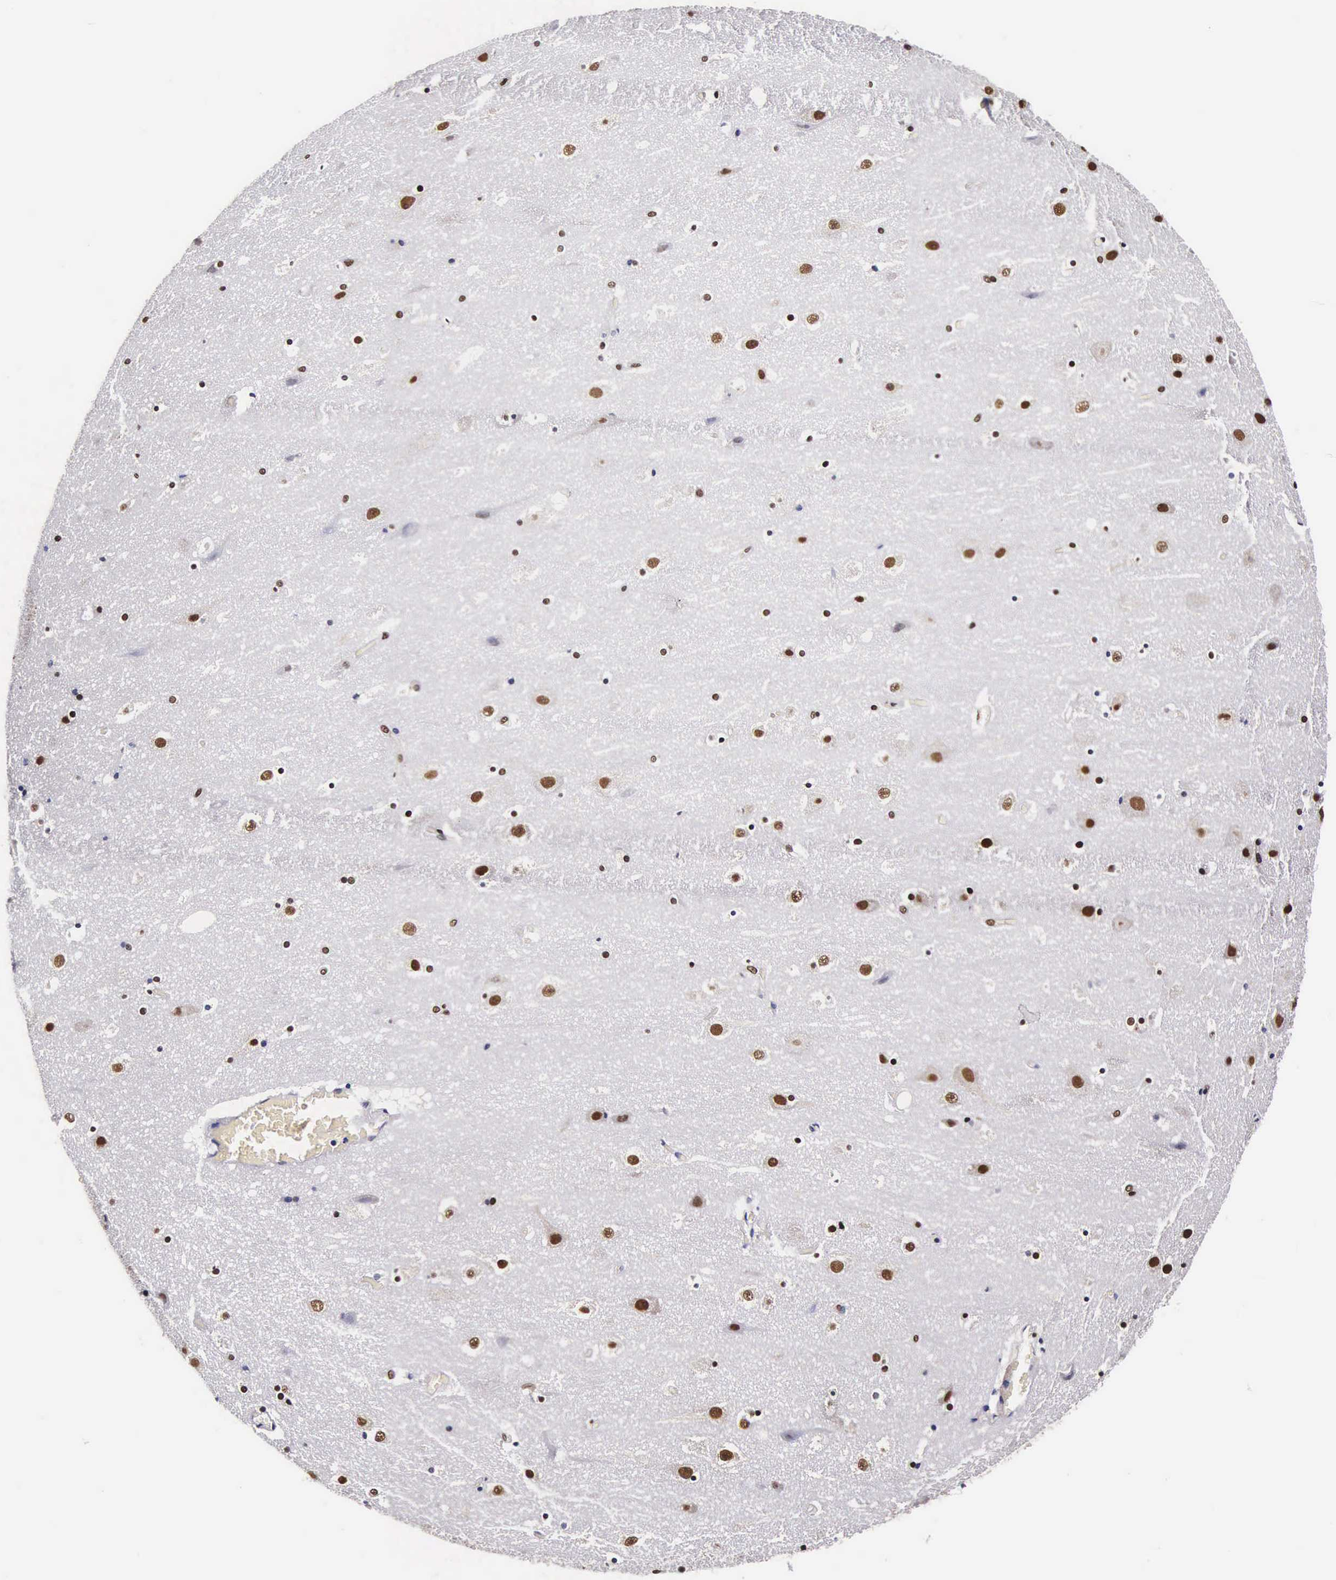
{"staining": {"intensity": "moderate", "quantity": ">75%", "location": "nuclear"}, "tissue": "cerebral cortex", "cell_type": "Endothelial cells", "image_type": "normal", "snomed": [{"axis": "morphology", "description": "Normal tissue, NOS"}, {"axis": "topography", "description": "Cerebral cortex"}], "caption": "This photomicrograph displays immunohistochemistry staining of unremarkable human cerebral cortex, with medium moderate nuclear positivity in approximately >75% of endothelial cells.", "gene": "BCL2L2", "patient": {"sex": "male", "age": 45}}